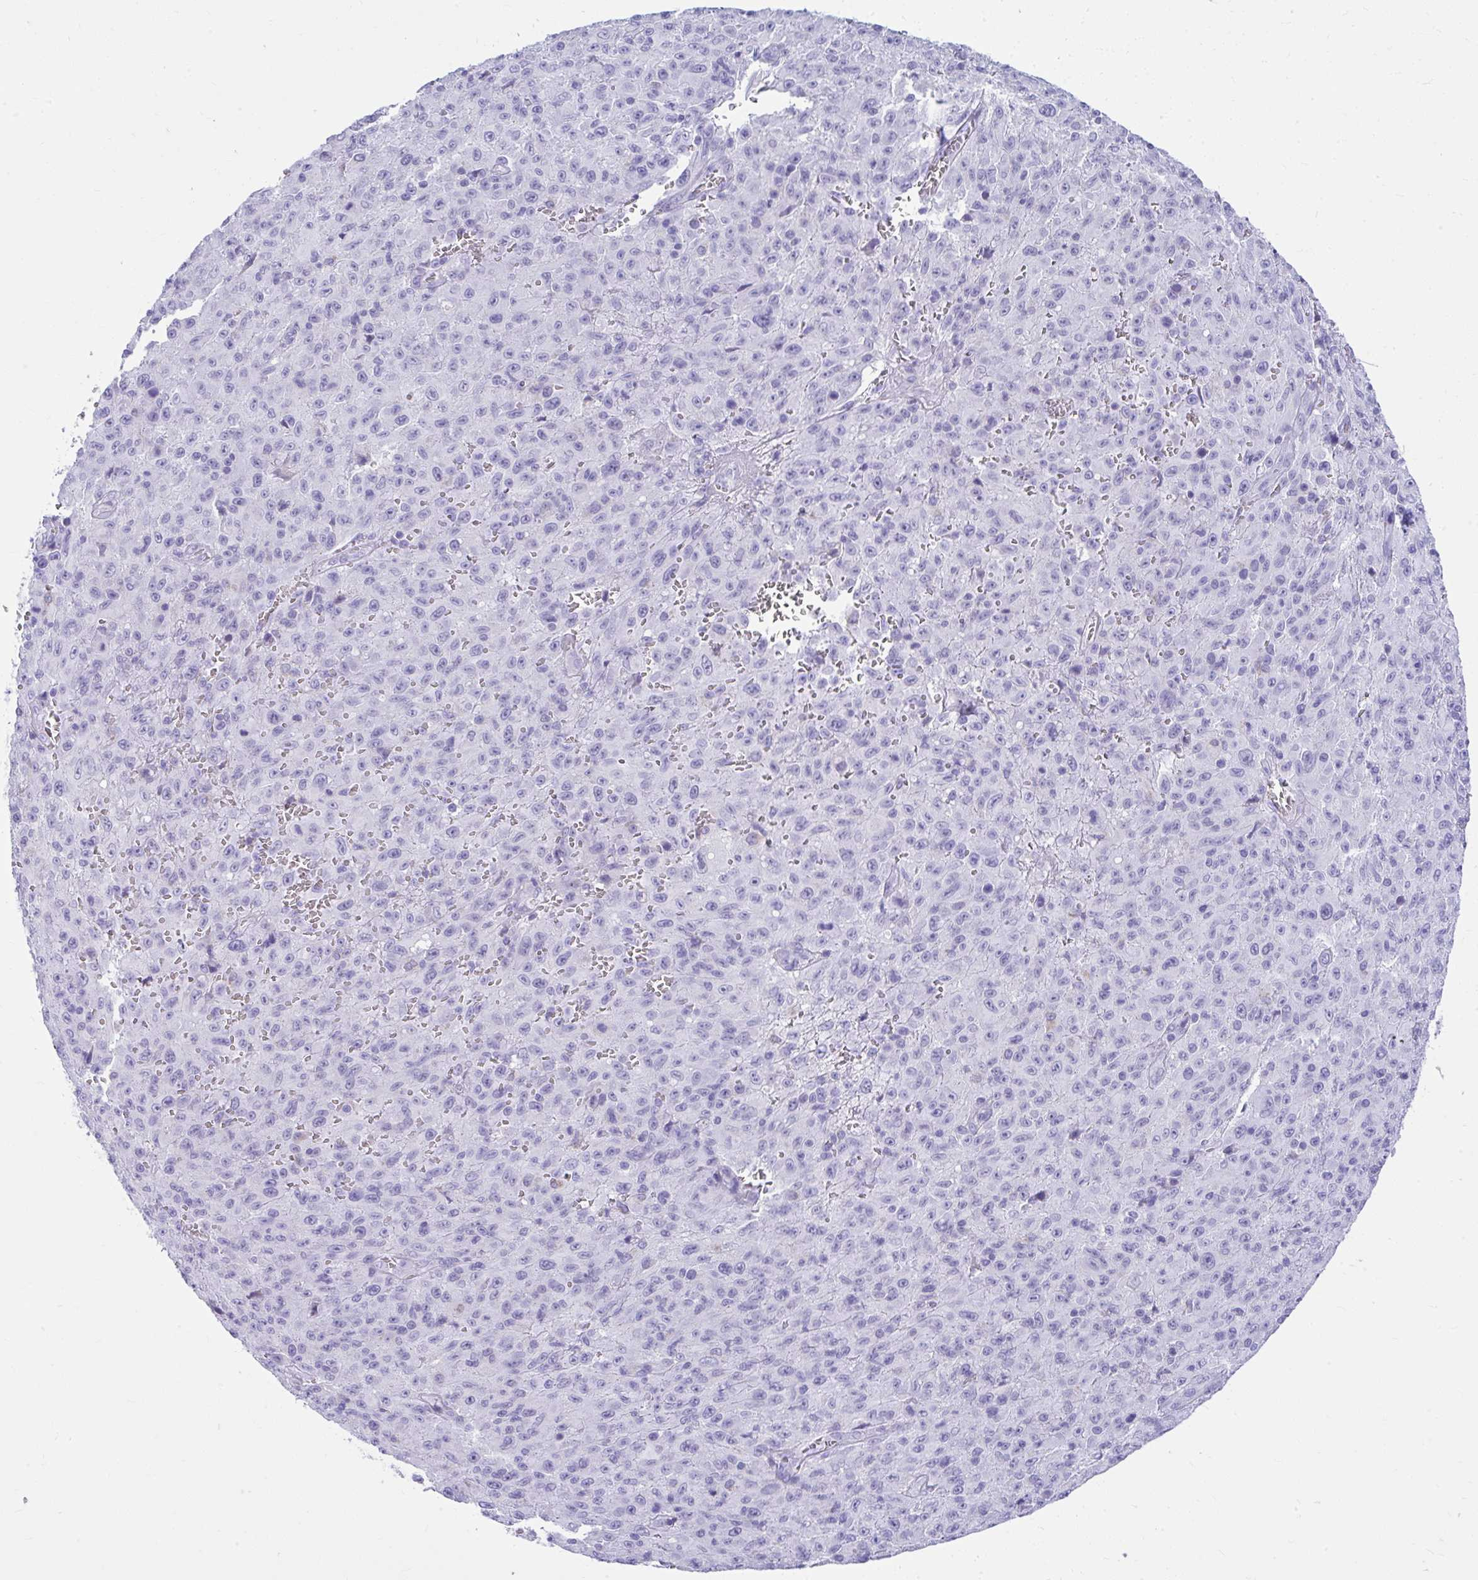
{"staining": {"intensity": "negative", "quantity": "none", "location": "none"}, "tissue": "melanoma", "cell_type": "Tumor cells", "image_type": "cancer", "snomed": [{"axis": "morphology", "description": "Malignant melanoma, NOS"}, {"axis": "topography", "description": "Skin"}], "caption": "The histopathology image reveals no staining of tumor cells in malignant melanoma.", "gene": "ISL1", "patient": {"sex": "male", "age": 46}}